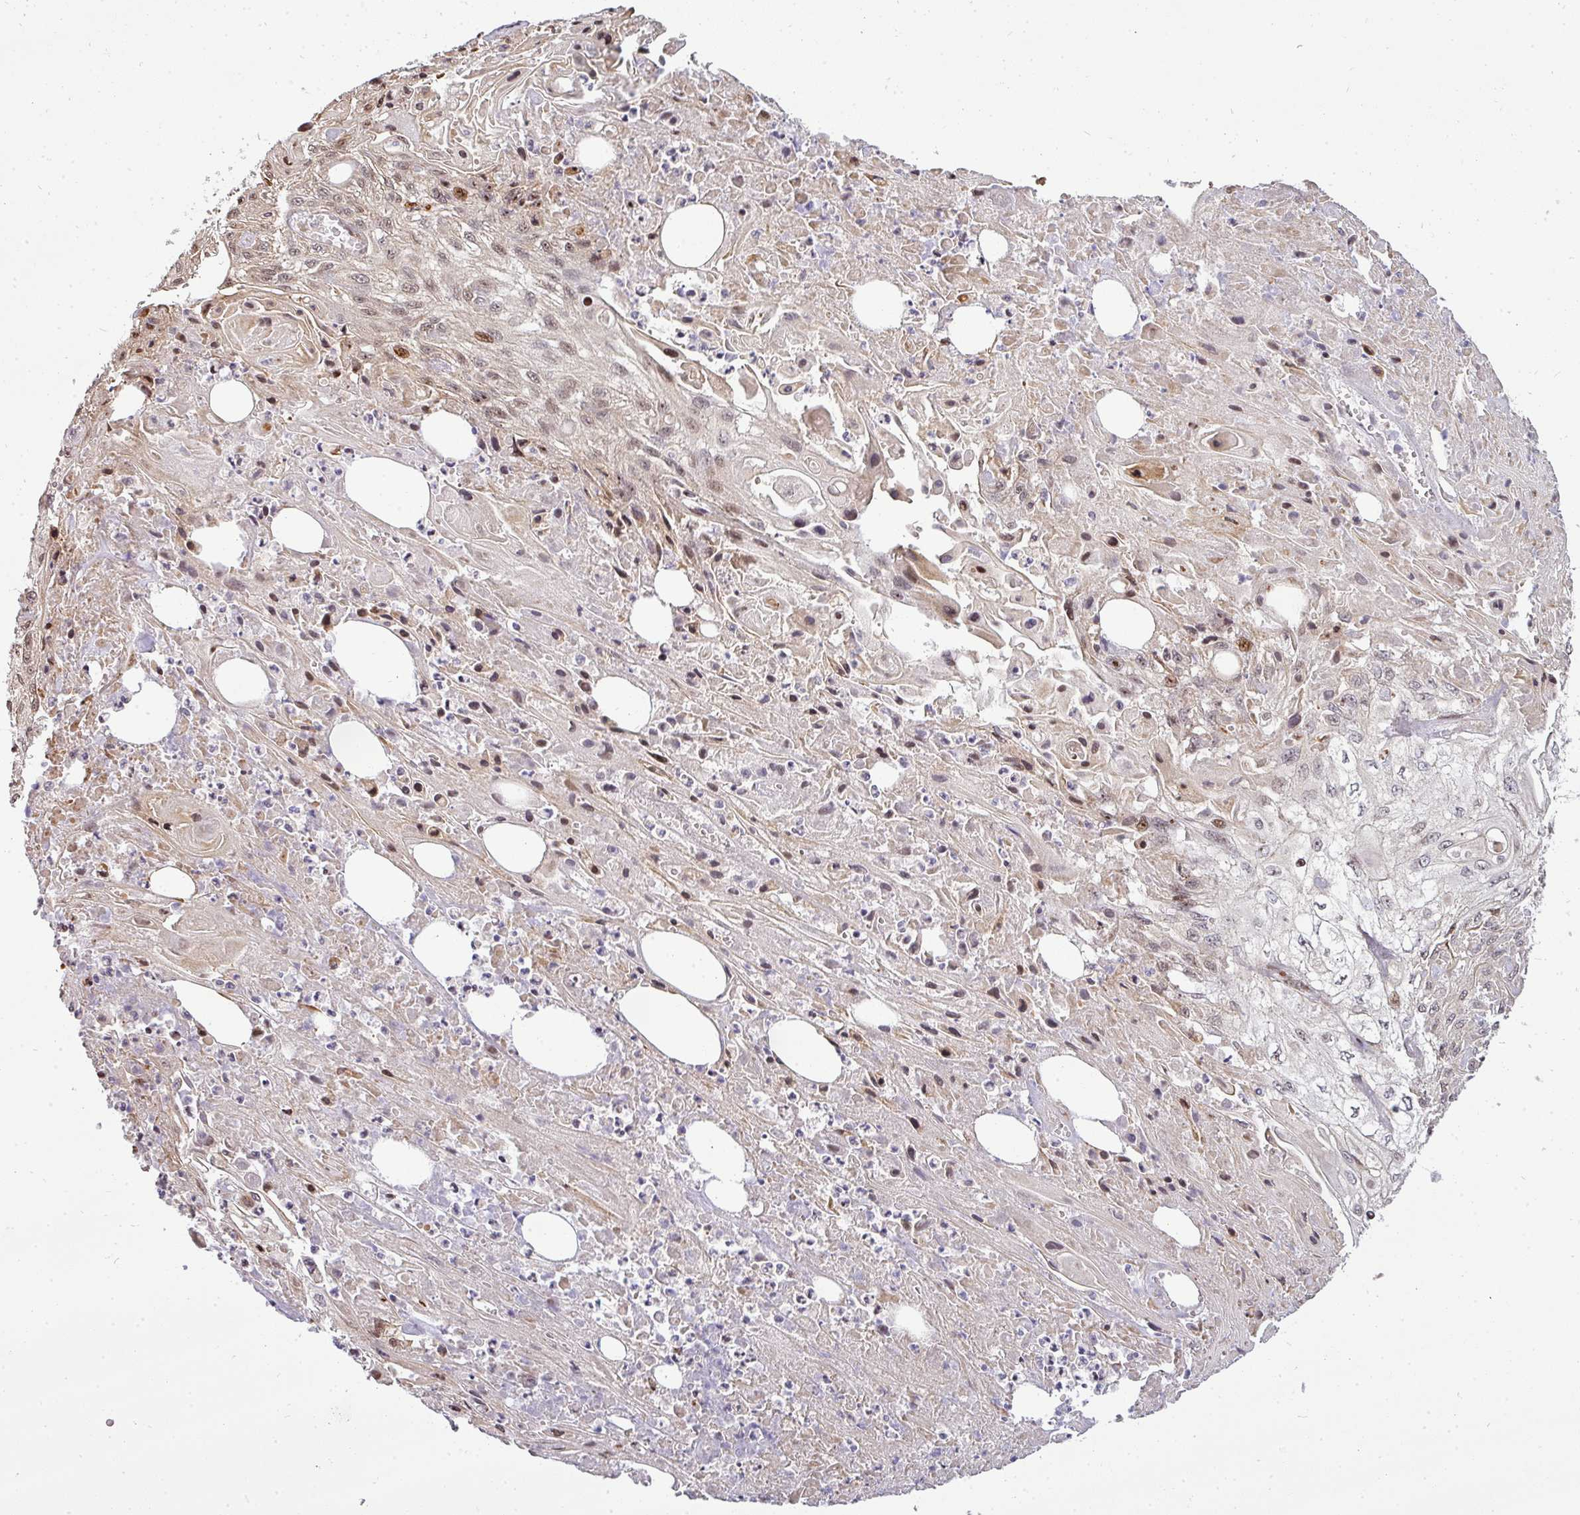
{"staining": {"intensity": "moderate", "quantity": "<25%", "location": "nuclear"}, "tissue": "skin cancer", "cell_type": "Tumor cells", "image_type": "cancer", "snomed": [{"axis": "morphology", "description": "Squamous cell carcinoma, NOS"}, {"axis": "morphology", "description": "Squamous cell carcinoma, metastatic, NOS"}, {"axis": "topography", "description": "Skin"}, {"axis": "topography", "description": "Lymph node"}], "caption": "High-magnification brightfield microscopy of skin squamous cell carcinoma stained with DAB (3,3'-diaminobenzidine) (brown) and counterstained with hematoxylin (blue). tumor cells exhibit moderate nuclear staining is identified in about<25% of cells. The staining was performed using DAB (3,3'-diaminobenzidine) to visualize the protein expression in brown, while the nuclei were stained in blue with hematoxylin (Magnification: 20x).", "gene": "PATZ1", "patient": {"sex": "male", "age": 75}}